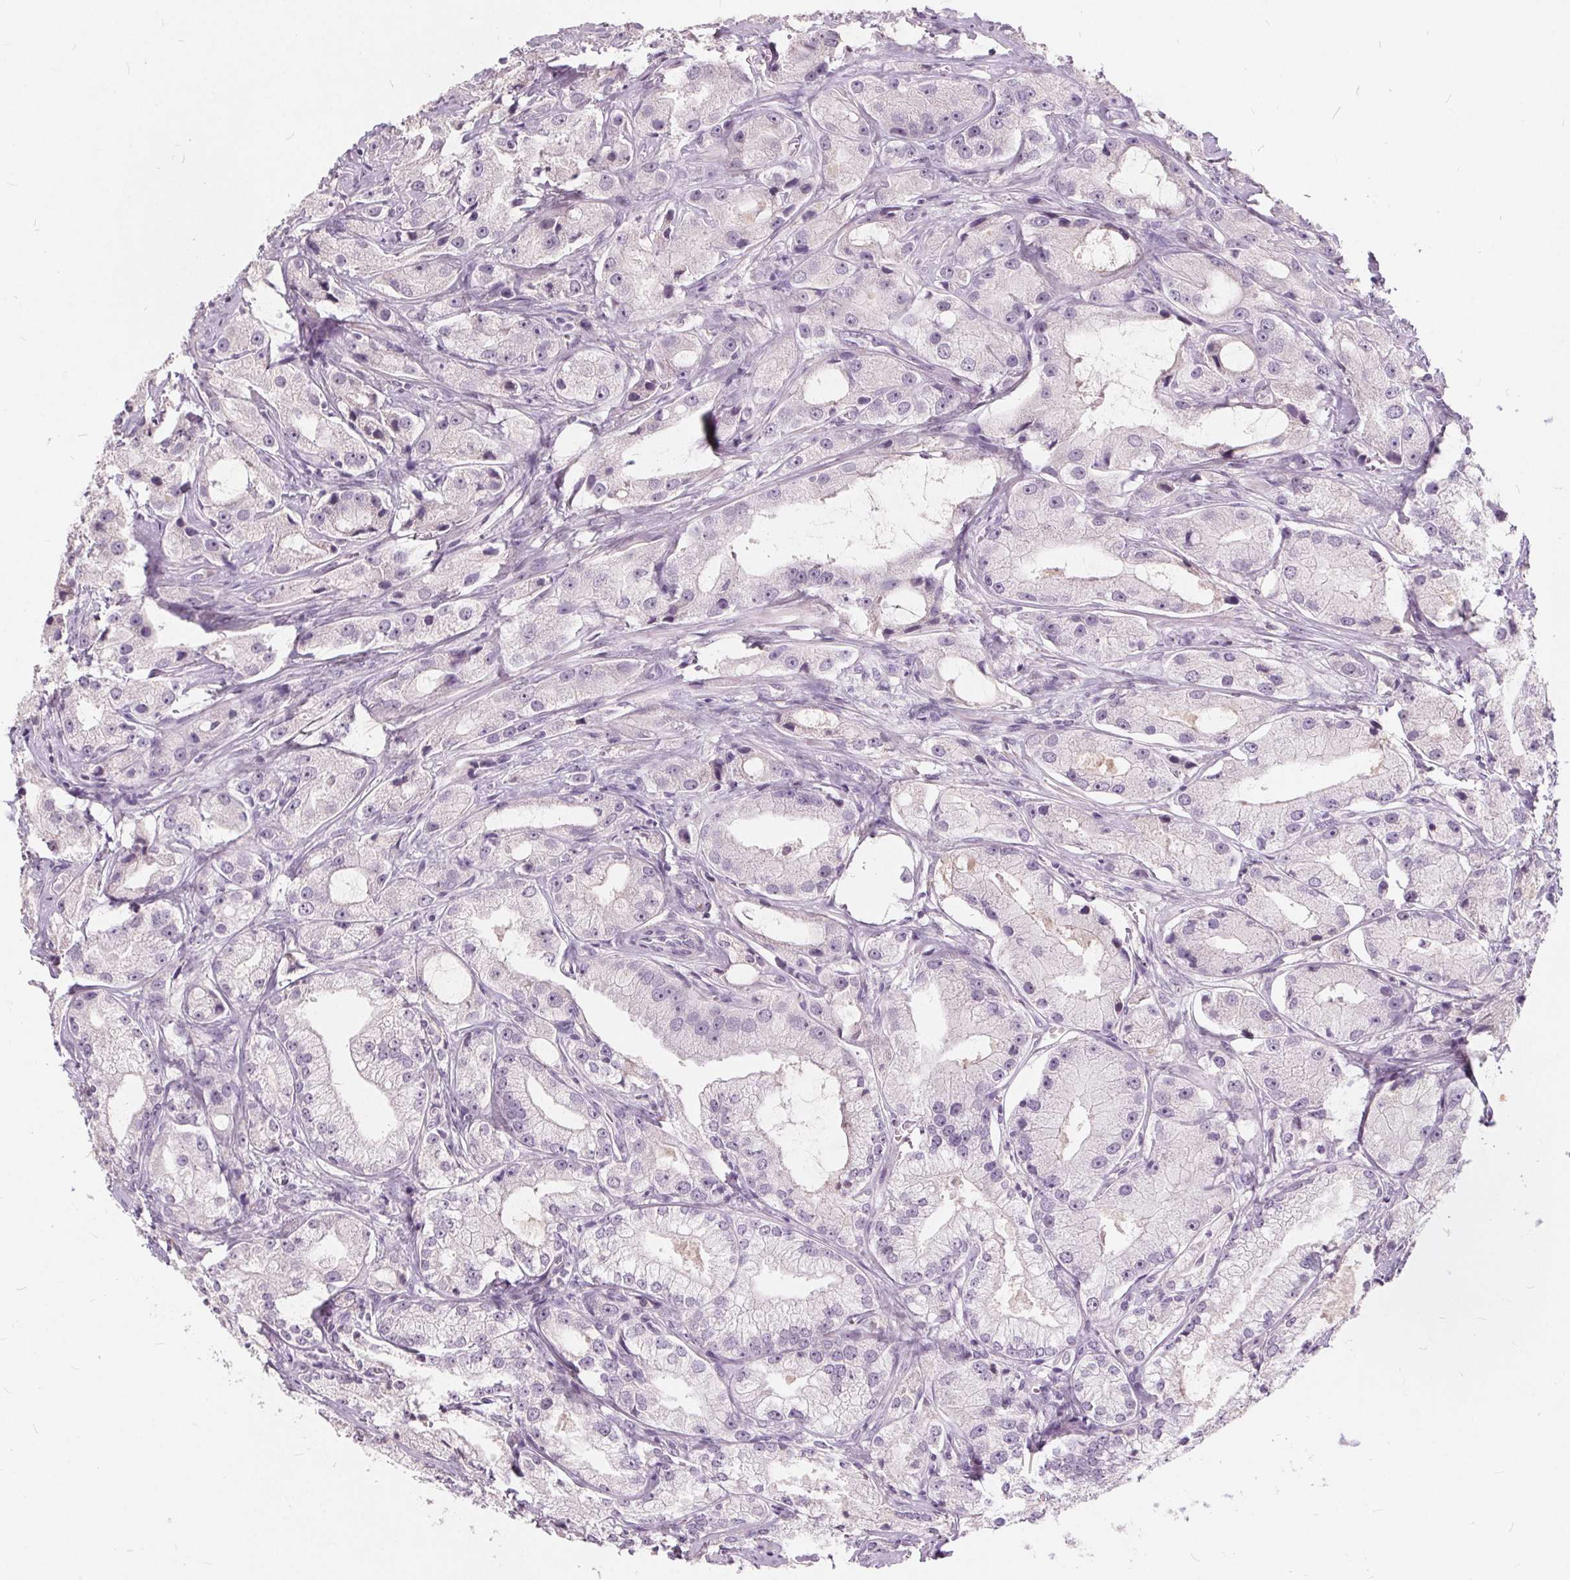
{"staining": {"intensity": "negative", "quantity": "none", "location": "none"}, "tissue": "prostate cancer", "cell_type": "Tumor cells", "image_type": "cancer", "snomed": [{"axis": "morphology", "description": "Adenocarcinoma, High grade"}, {"axis": "topography", "description": "Prostate"}], "caption": "DAB (3,3'-diaminobenzidine) immunohistochemical staining of human prostate cancer (adenocarcinoma (high-grade)) displays no significant positivity in tumor cells. The staining was performed using DAB to visualize the protein expression in brown, while the nuclei were stained in blue with hematoxylin (Magnification: 20x).", "gene": "PLA2G2E", "patient": {"sex": "male", "age": 64}}